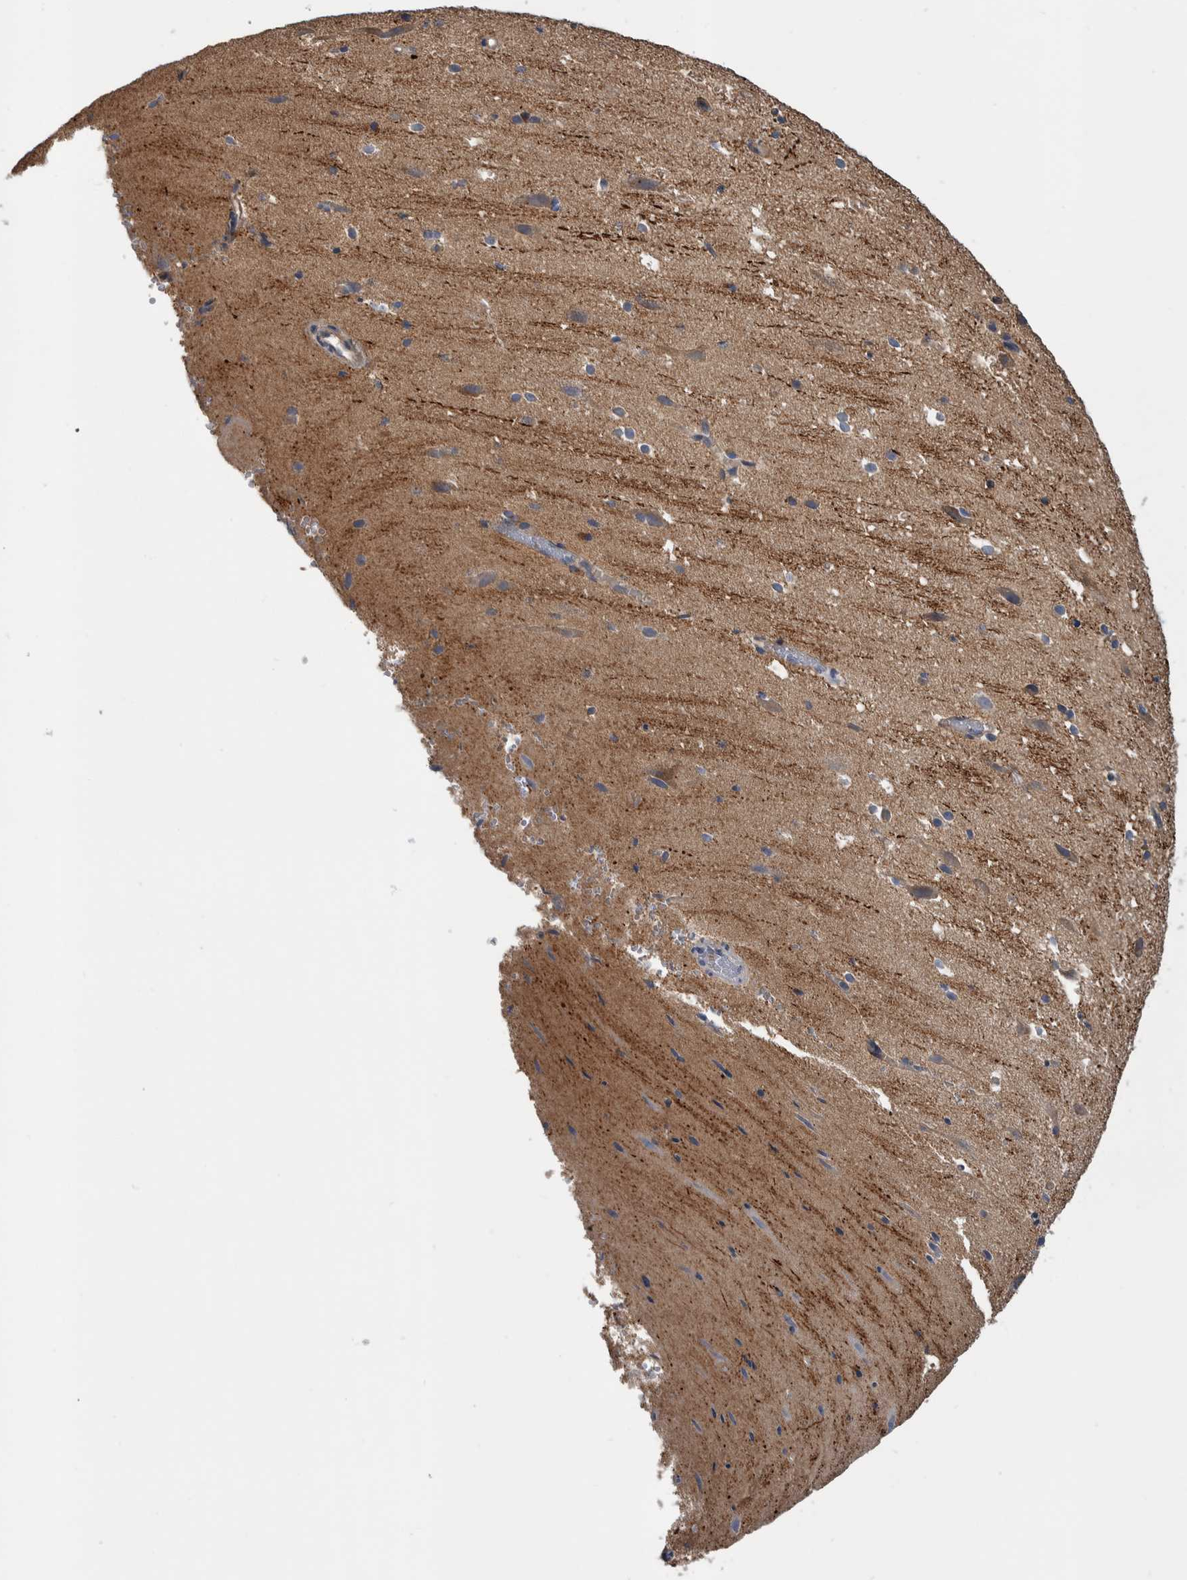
{"staining": {"intensity": "weak", "quantity": ">75%", "location": "cytoplasmic/membranous"}, "tissue": "cerebral cortex", "cell_type": "Endothelial cells", "image_type": "normal", "snomed": [{"axis": "morphology", "description": "Normal tissue, NOS"}, {"axis": "morphology", "description": "Developmental malformation"}, {"axis": "topography", "description": "Cerebral cortex"}], "caption": "A low amount of weak cytoplasmic/membranous staining is seen in about >75% of endothelial cells in normal cerebral cortex. (IHC, brightfield microscopy, high magnification).", "gene": "SDCBP", "patient": {"sex": "female", "age": 30}}